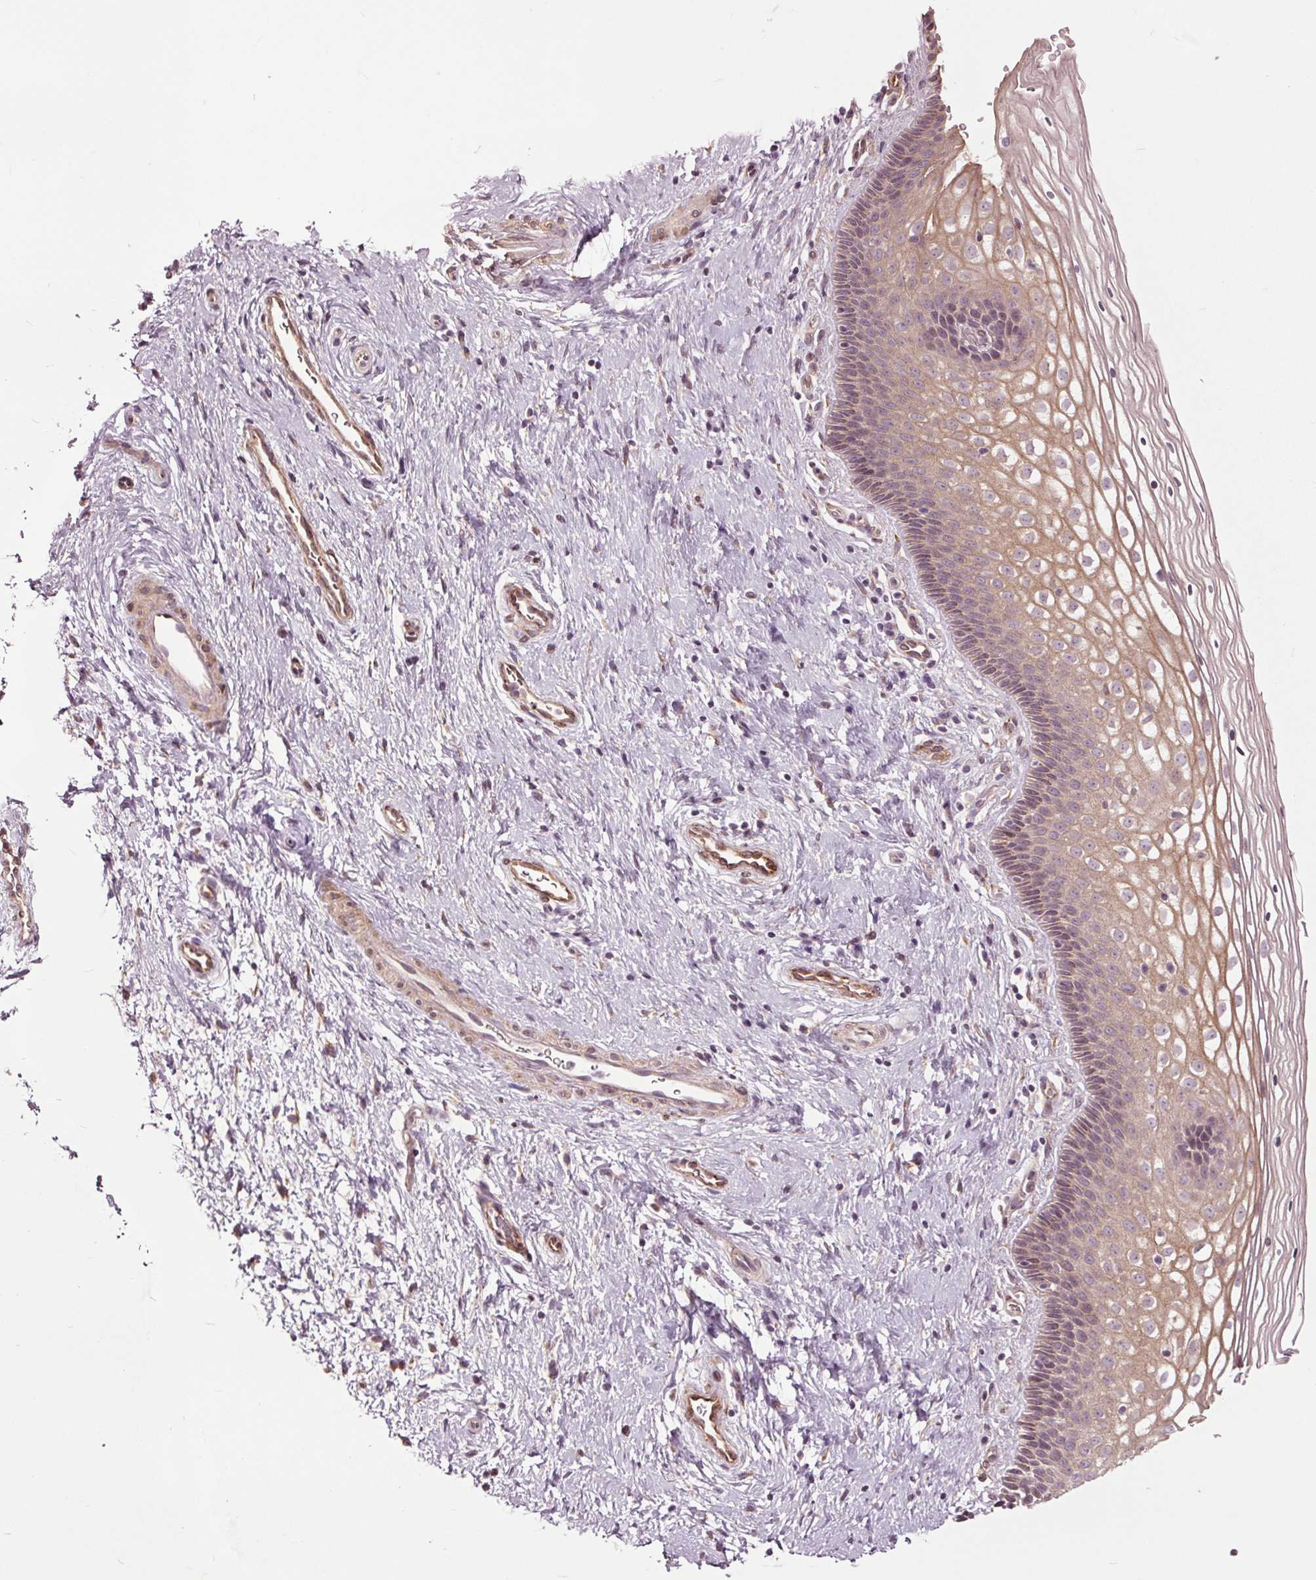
{"staining": {"intensity": "weak", "quantity": "<25%", "location": "cytoplasmic/membranous"}, "tissue": "cervix", "cell_type": "Glandular cells", "image_type": "normal", "snomed": [{"axis": "morphology", "description": "Normal tissue, NOS"}, {"axis": "topography", "description": "Cervix"}], "caption": "Human cervix stained for a protein using IHC exhibits no expression in glandular cells.", "gene": "HAUS5", "patient": {"sex": "female", "age": 34}}